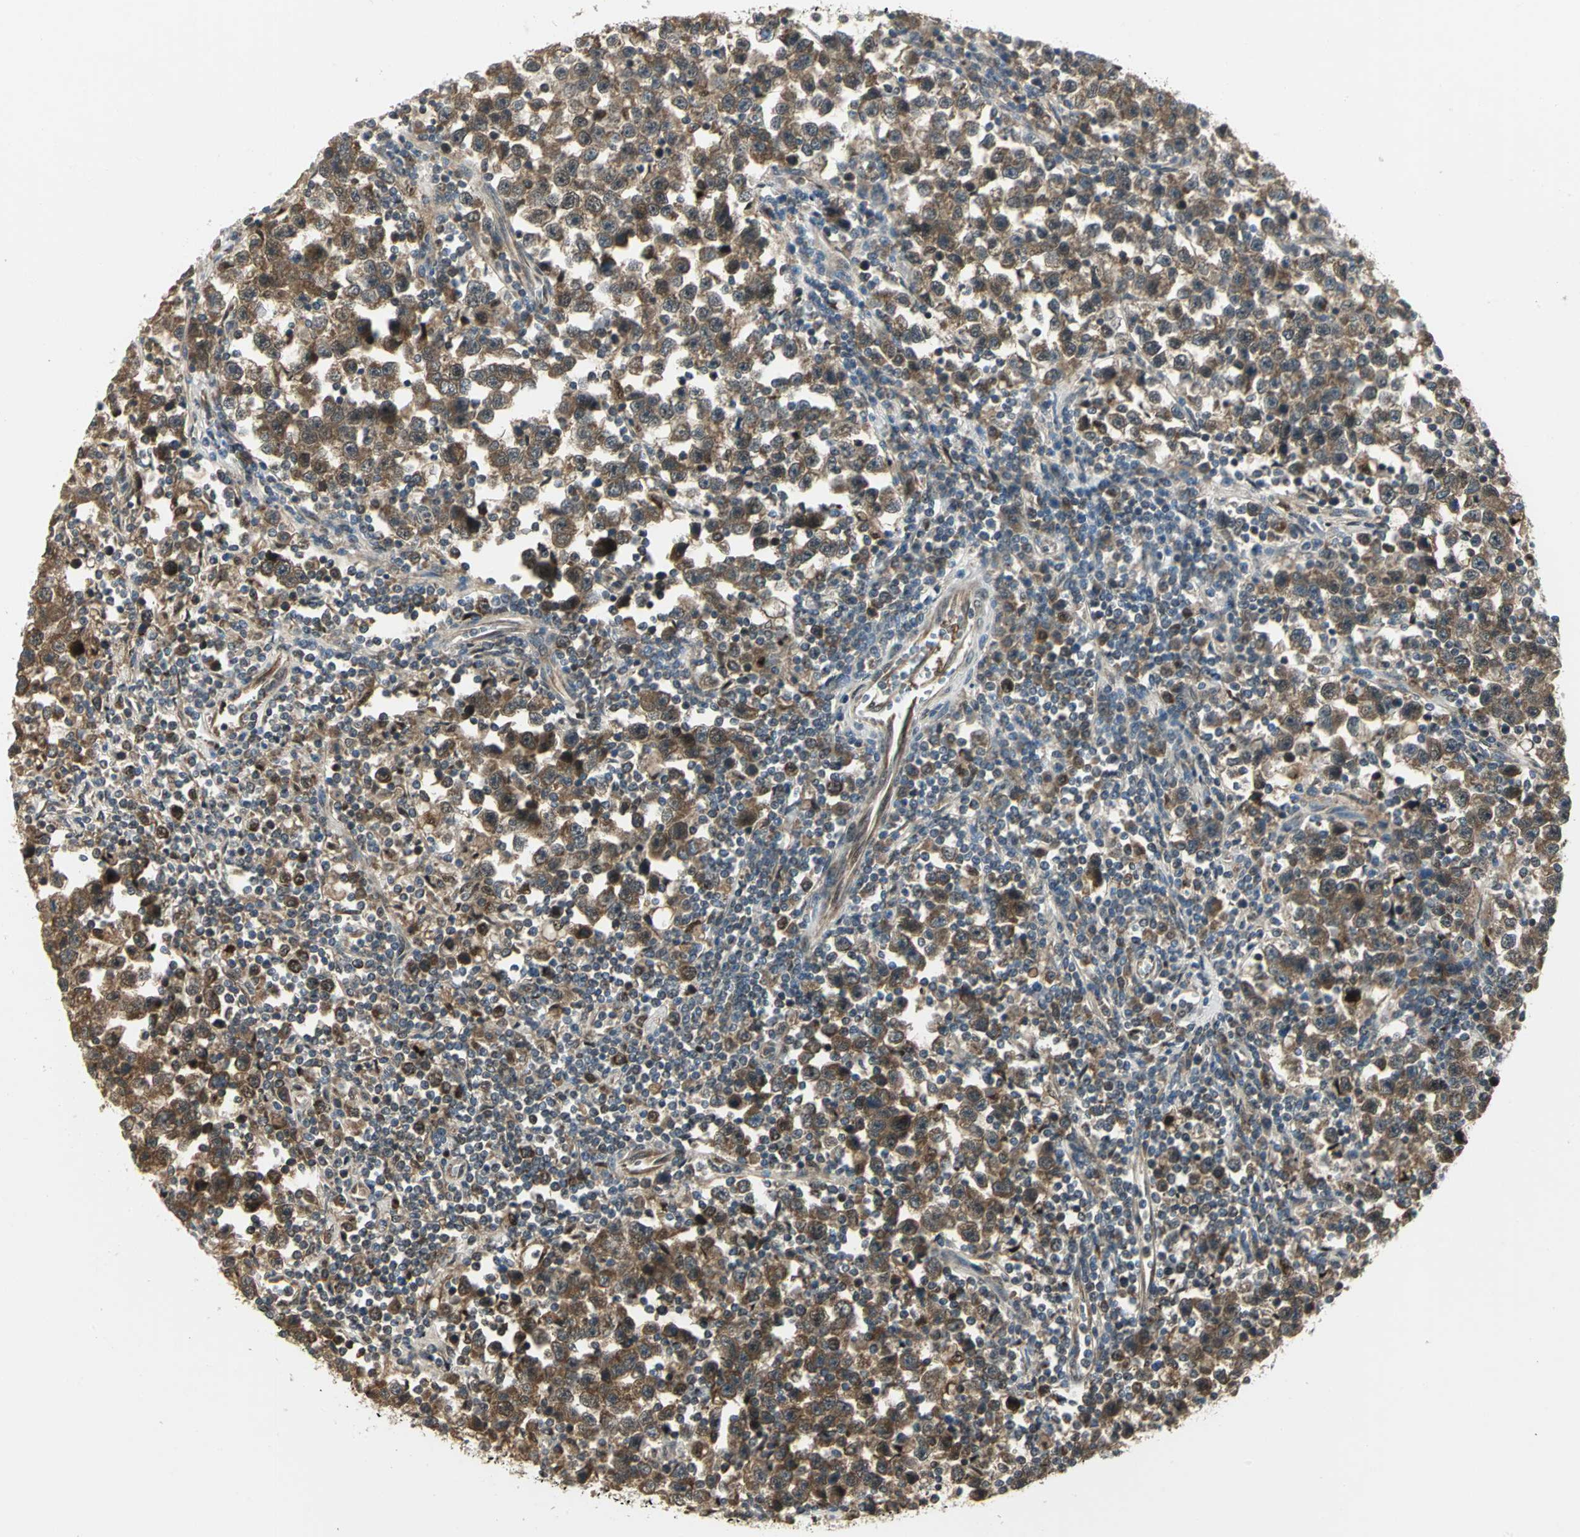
{"staining": {"intensity": "moderate", "quantity": ">75%", "location": "cytoplasmic/membranous"}, "tissue": "testis cancer", "cell_type": "Tumor cells", "image_type": "cancer", "snomed": [{"axis": "morphology", "description": "Seminoma, NOS"}, {"axis": "topography", "description": "Testis"}], "caption": "The image exhibits staining of seminoma (testis), revealing moderate cytoplasmic/membranous protein staining (brown color) within tumor cells.", "gene": "PSMC4", "patient": {"sex": "male", "age": 43}}